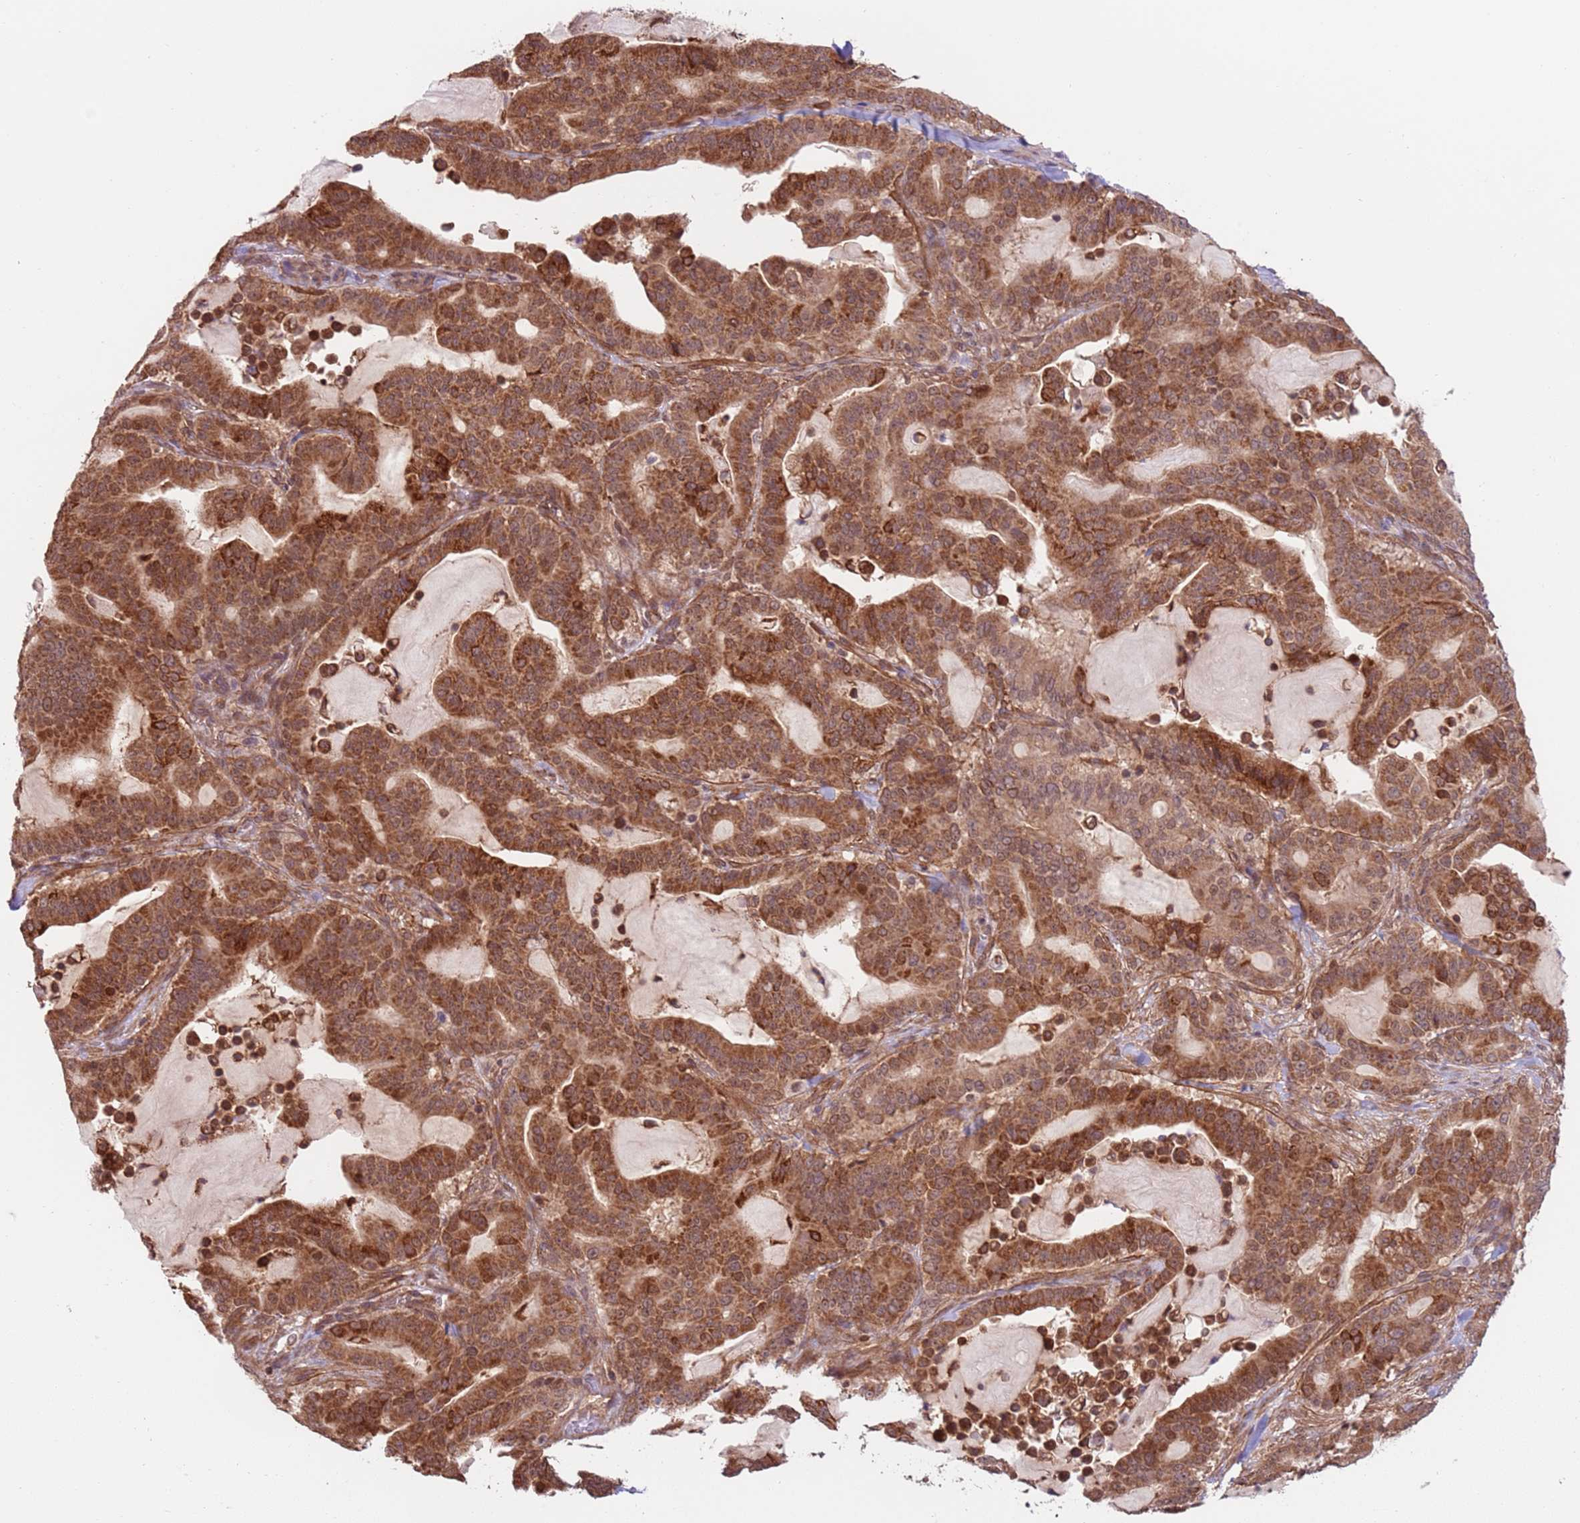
{"staining": {"intensity": "moderate", "quantity": ">75%", "location": "cytoplasmic/membranous"}, "tissue": "pancreatic cancer", "cell_type": "Tumor cells", "image_type": "cancer", "snomed": [{"axis": "morphology", "description": "Adenocarcinoma, NOS"}, {"axis": "topography", "description": "Pancreas"}], "caption": "Pancreatic cancer was stained to show a protein in brown. There is medium levels of moderate cytoplasmic/membranous staining in approximately >75% of tumor cells.", "gene": "DCAF4", "patient": {"sex": "male", "age": 63}}